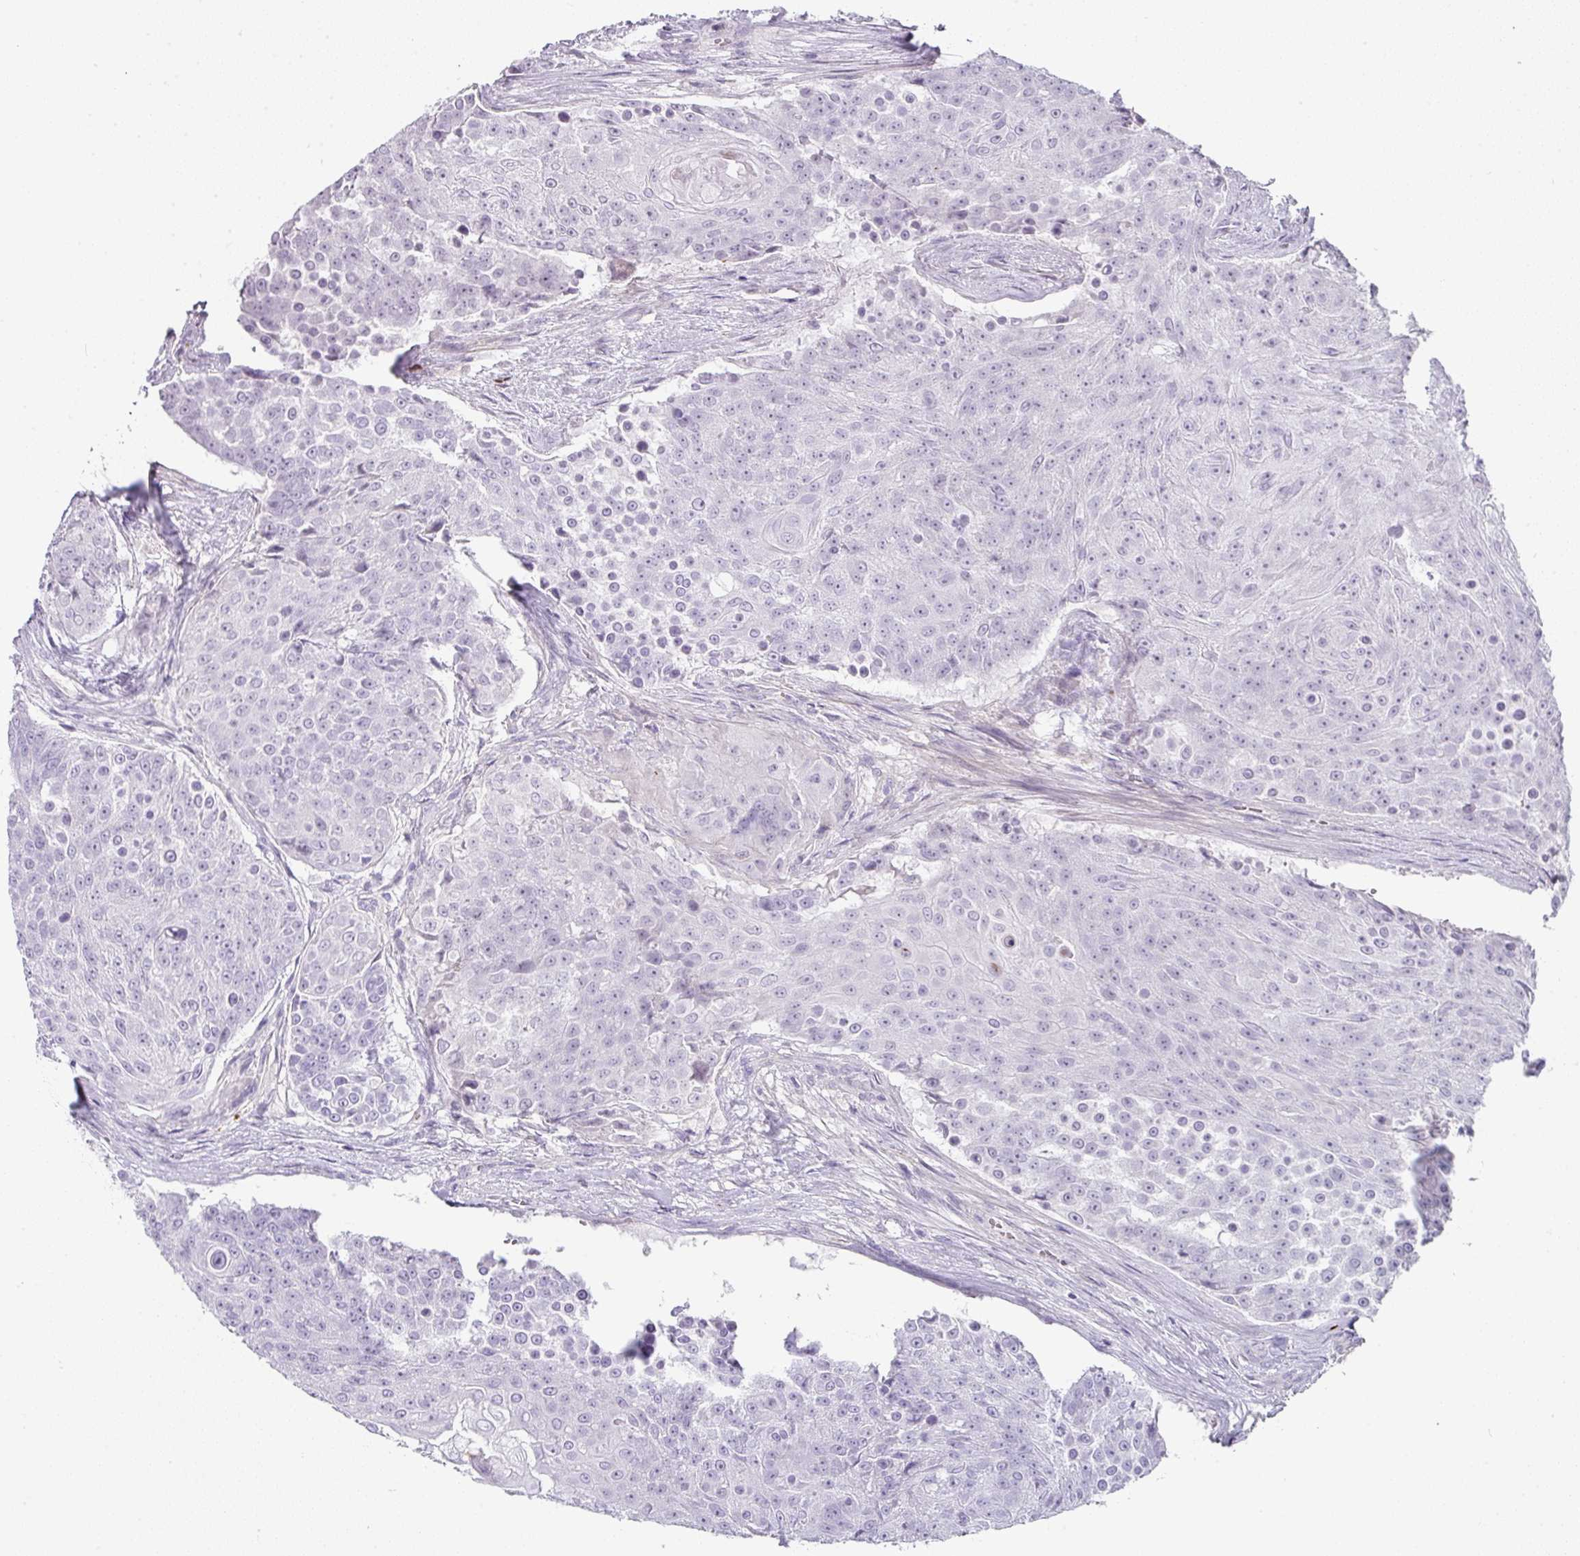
{"staining": {"intensity": "weak", "quantity": "<25%", "location": "nuclear"}, "tissue": "urothelial cancer", "cell_type": "Tumor cells", "image_type": "cancer", "snomed": [{"axis": "morphology", "description": "Urothelial carcinoma, High grade"}, {"axis": "topography", "description": "Urinary bladder"}], "caption": "A micrograph of human urothelial carcinoma (high-grade) is negative for staining in tumor cells. (Stains: DAB (3,3'-diaminobenzidine) immunohistochemistry (IHC) with hematoxylin counter stain, Microscopy: brightfield microscopy at high magnification).", "gene": "OR52N1", "patient": {"sex": "female", "age": 63}}